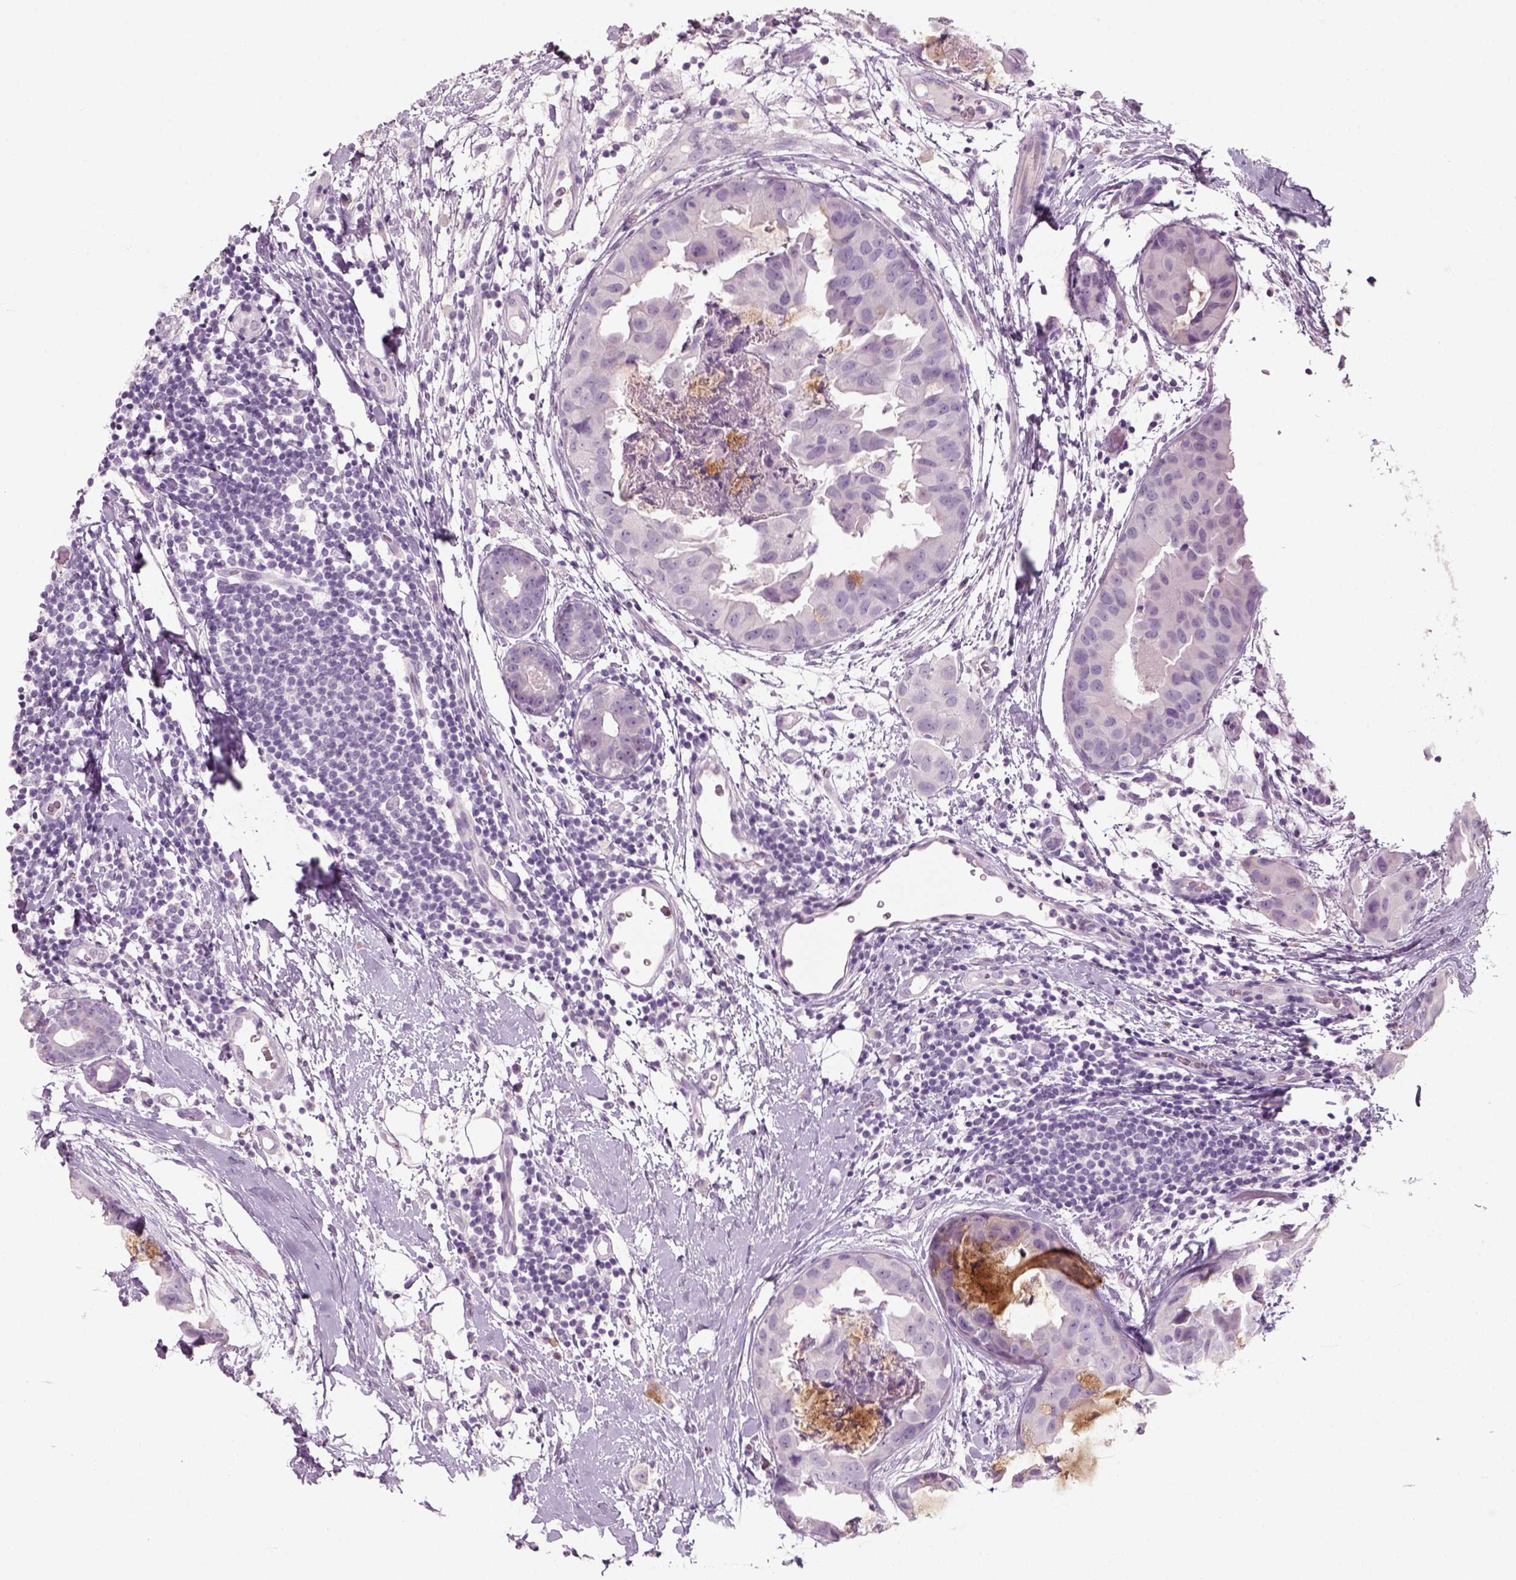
{"staining": {"intensity": "negative", "quantity": "none", "location": "none"}, "tissue": "breast cancer", "cell_type": "Tumor cells", "image_type": "cancer", "snomed": [{"axis": "morphology", "description": "Normal tissue, NOS"}, {"axis": "morphology", "description": "Duct carcinoma"}, {"axis": "topography", "description": "Breast"}], "caption": "Tumor cells show no significant positivity in invasive ductal carcinoma (breast). (DAB immunohistochemistry visualized using brightfield microscopy, high magnification).", "gene": "SLC6A2", "patient": {"sex": "female", "age": 40}}